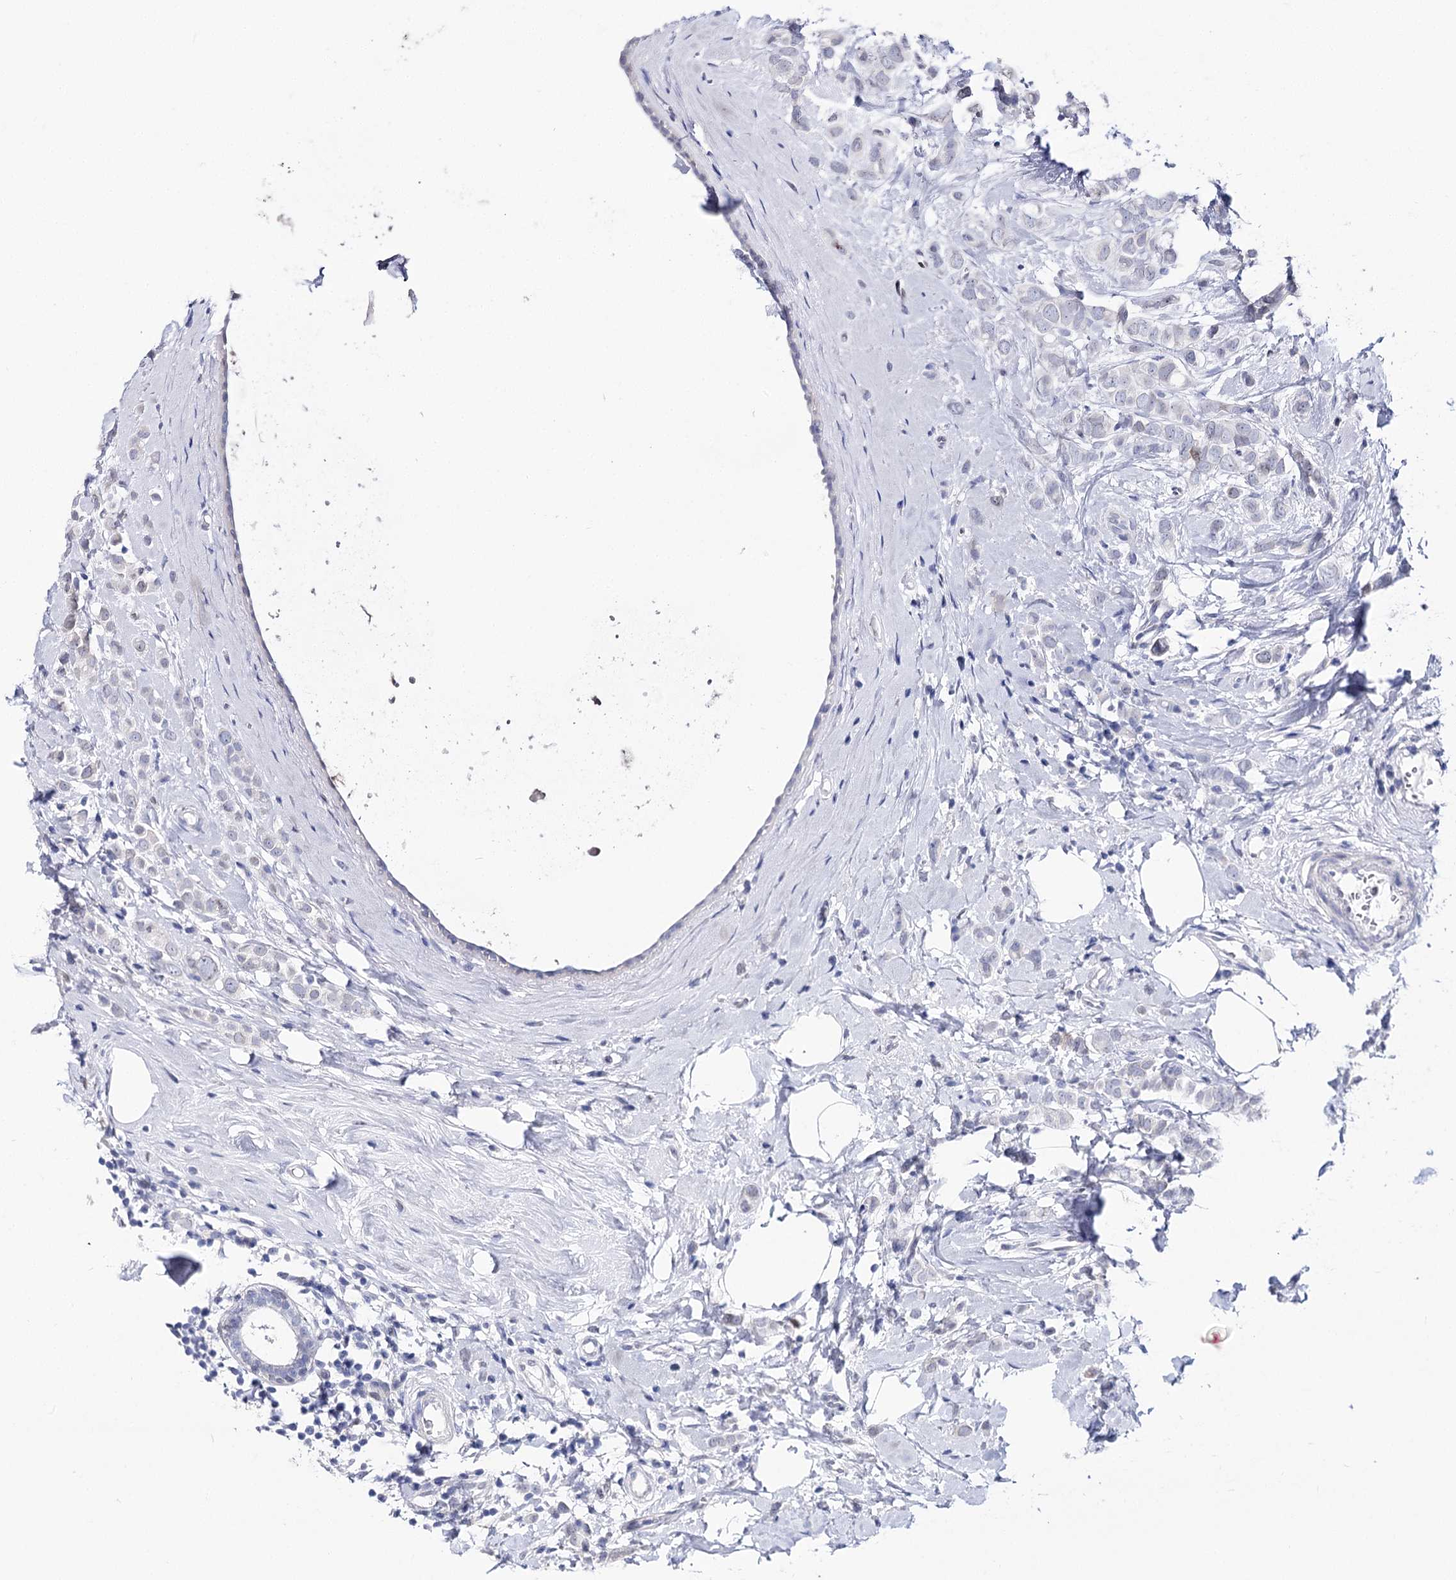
{"staining": {"intensity": "negative", "quantity": "none", "location": "none"}, "tissue": "breast cancer", "cell_type": "Tumor cells", "image_type": "cancer", "snomed": [{"axis": "morphology", "description": "Lobular carcinoma"}, {"axis": "topography", "description": "Breast"}], "caption": "Human breast cancer (lobular carcinoma) stained for a protein using immunohistochemistry demonstrates no staining in tumor cells.", "gene": "TMEM201", "patient": {"sex": "female", "age": 47}}